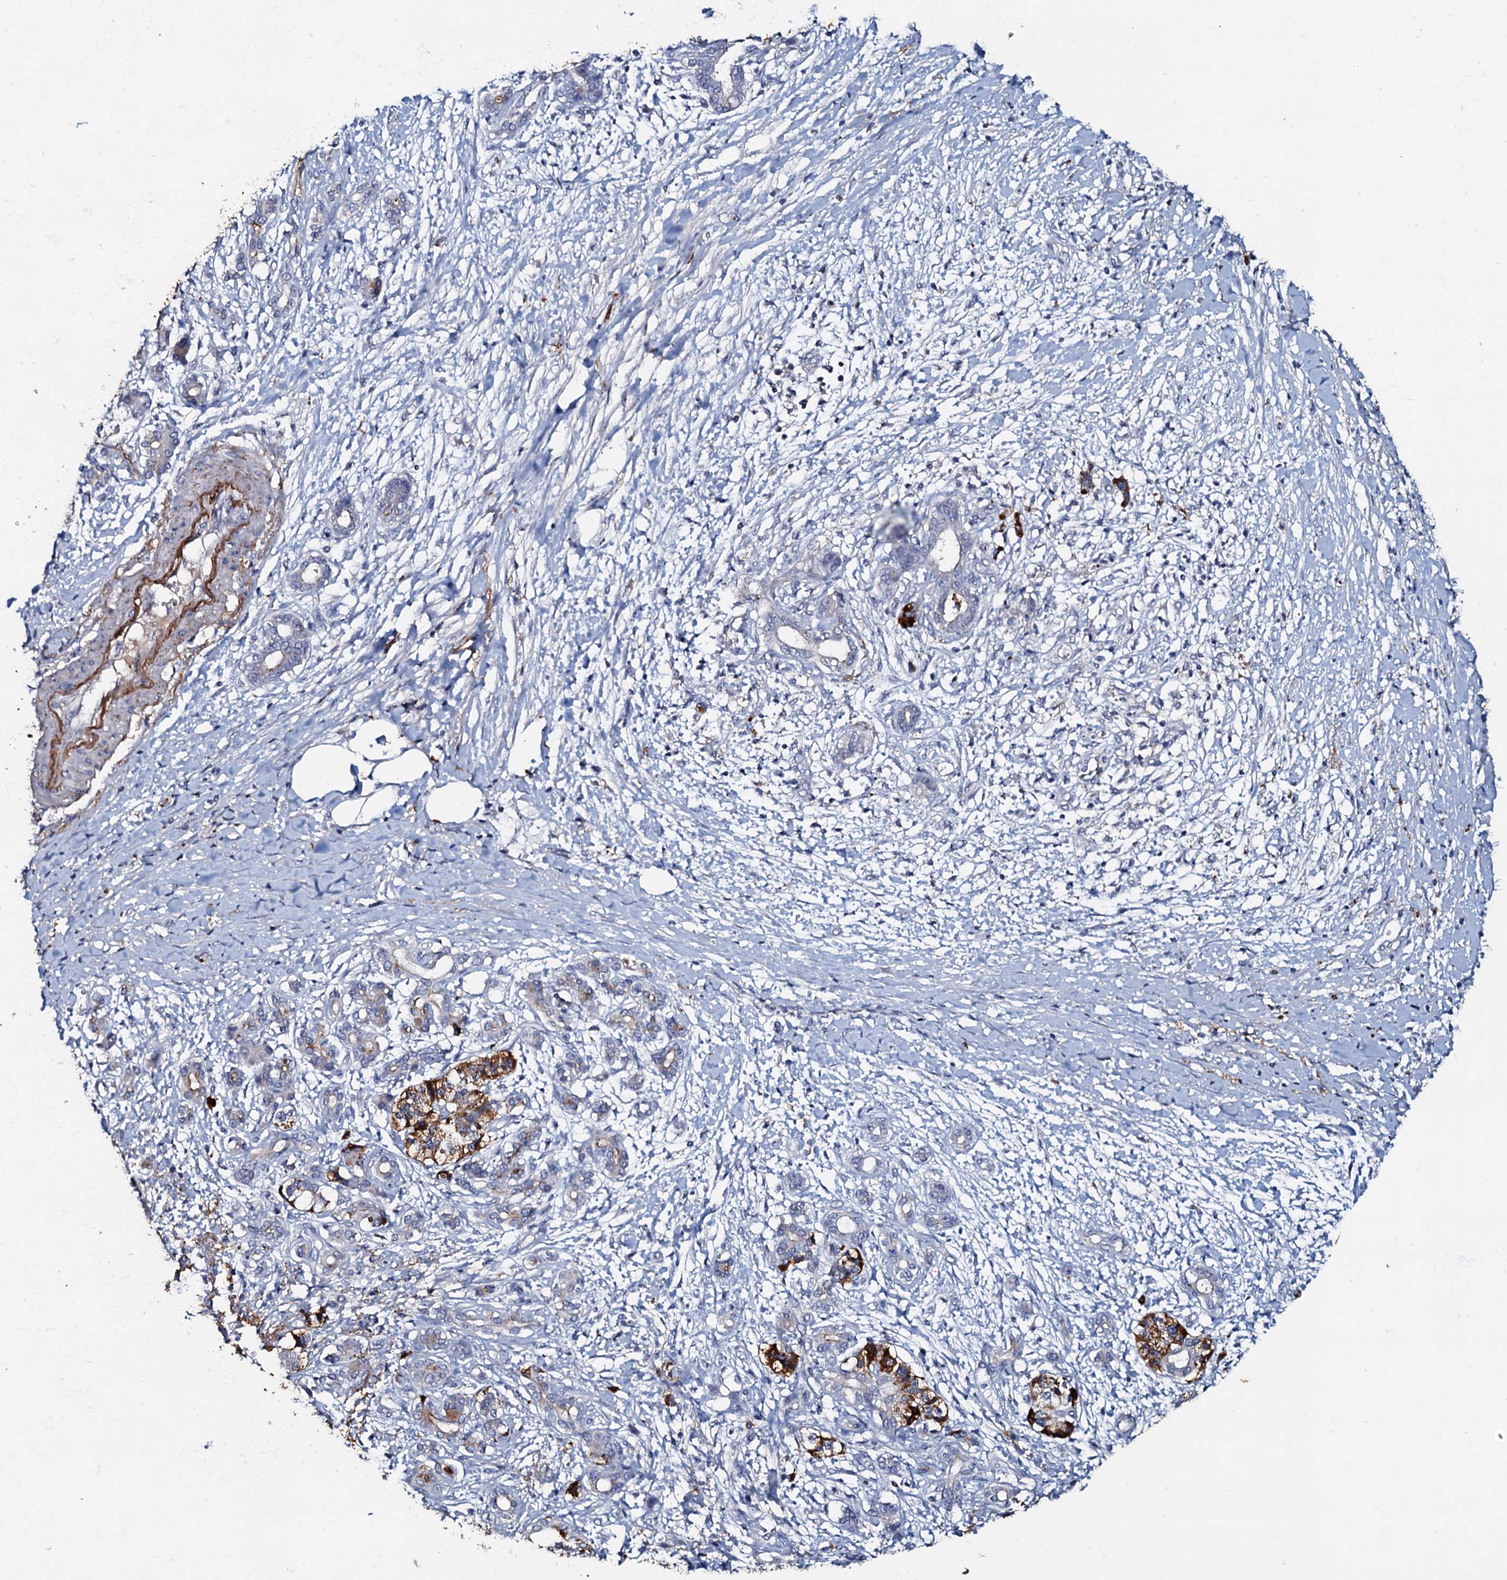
{"staining": {"intensity": "negative", "quantity": "none", "location": "none"}, "tissue": "pancreatic cancer", "cell_type": "Tumor cells", "image_type": "cancer", "snomed": [{"axis": "morphology", "description": "Adenocarcinoma, NOS"}, {"axis": "topography", "description": "Pancreas"}], "caption": "DAB (3,3'-diaminobenzidine) immunohistochemical staining of human pancreatic cancer (adenocarcinoma) demonstrates no significant positivity in tumor cells.", "gene": "MANSC4", "patient": {"sex": "female", "age": 55}}